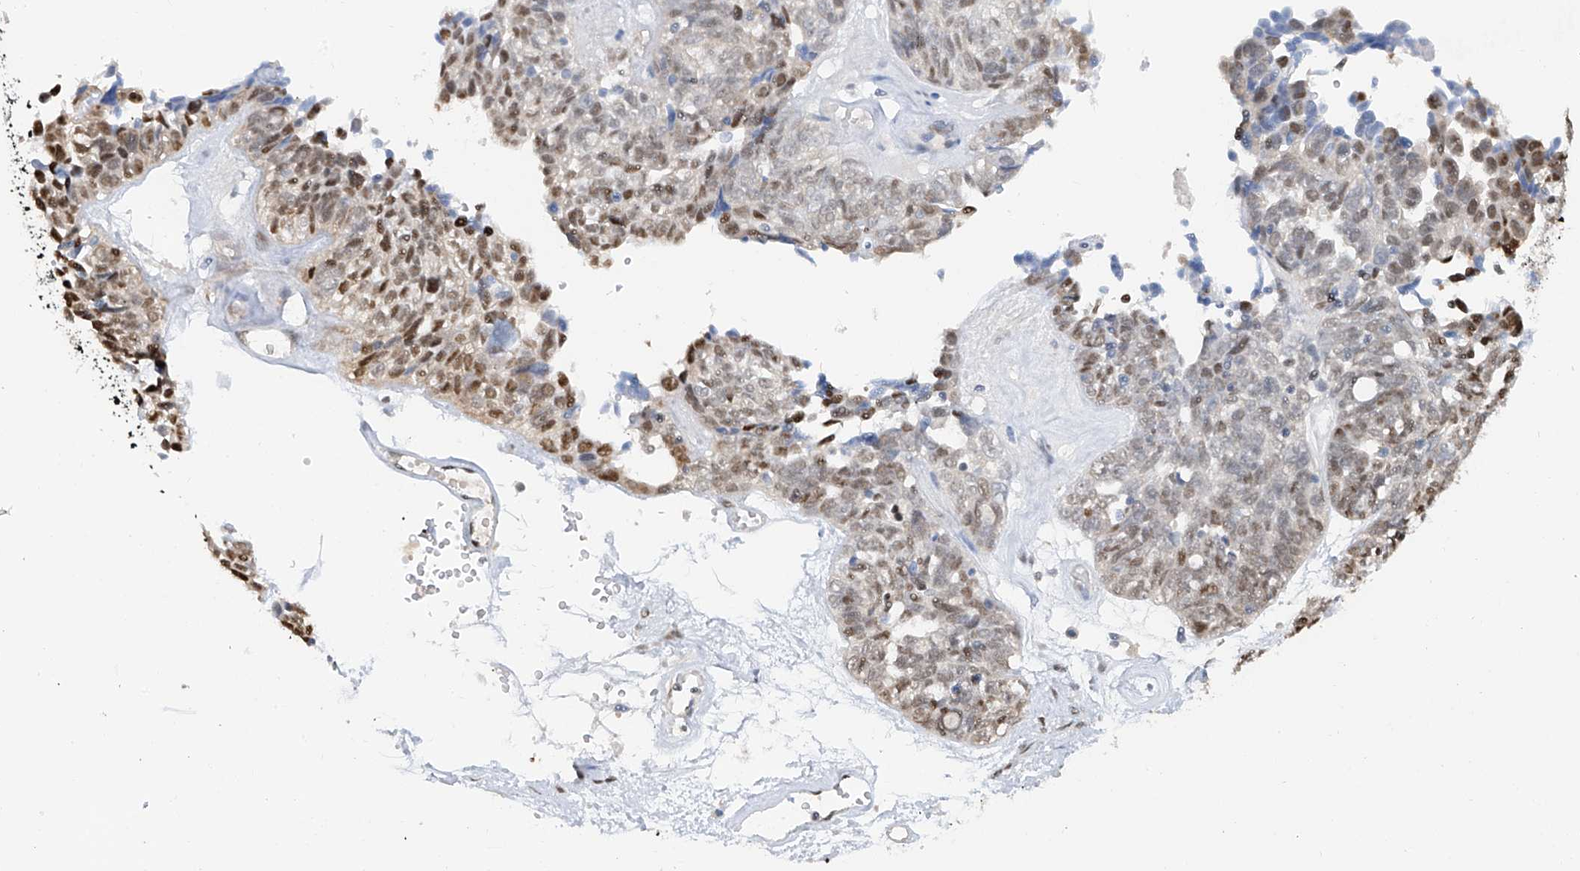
{"staining": {"intensity": "moderate", "quantity": "<25%", "location": "nuclear"}, "tissue": "ovarian cancer", "cell_type": "Tumor cells", "image_type": "cancer", "snomed": [{"axis": "morphology", "description": "Cystadenocarcinoma, serous, NOS"}, {"axis": "topography", "description": "Ovary"}], "caption": "About <25% of tumor cells in ovarian serous cystadenocarcinoma display moderate nuclear protein staining as visualized by brown immunohistochemical staining.", "gene": "PMM1", "patient": {"sex": "female", "age": 79}}